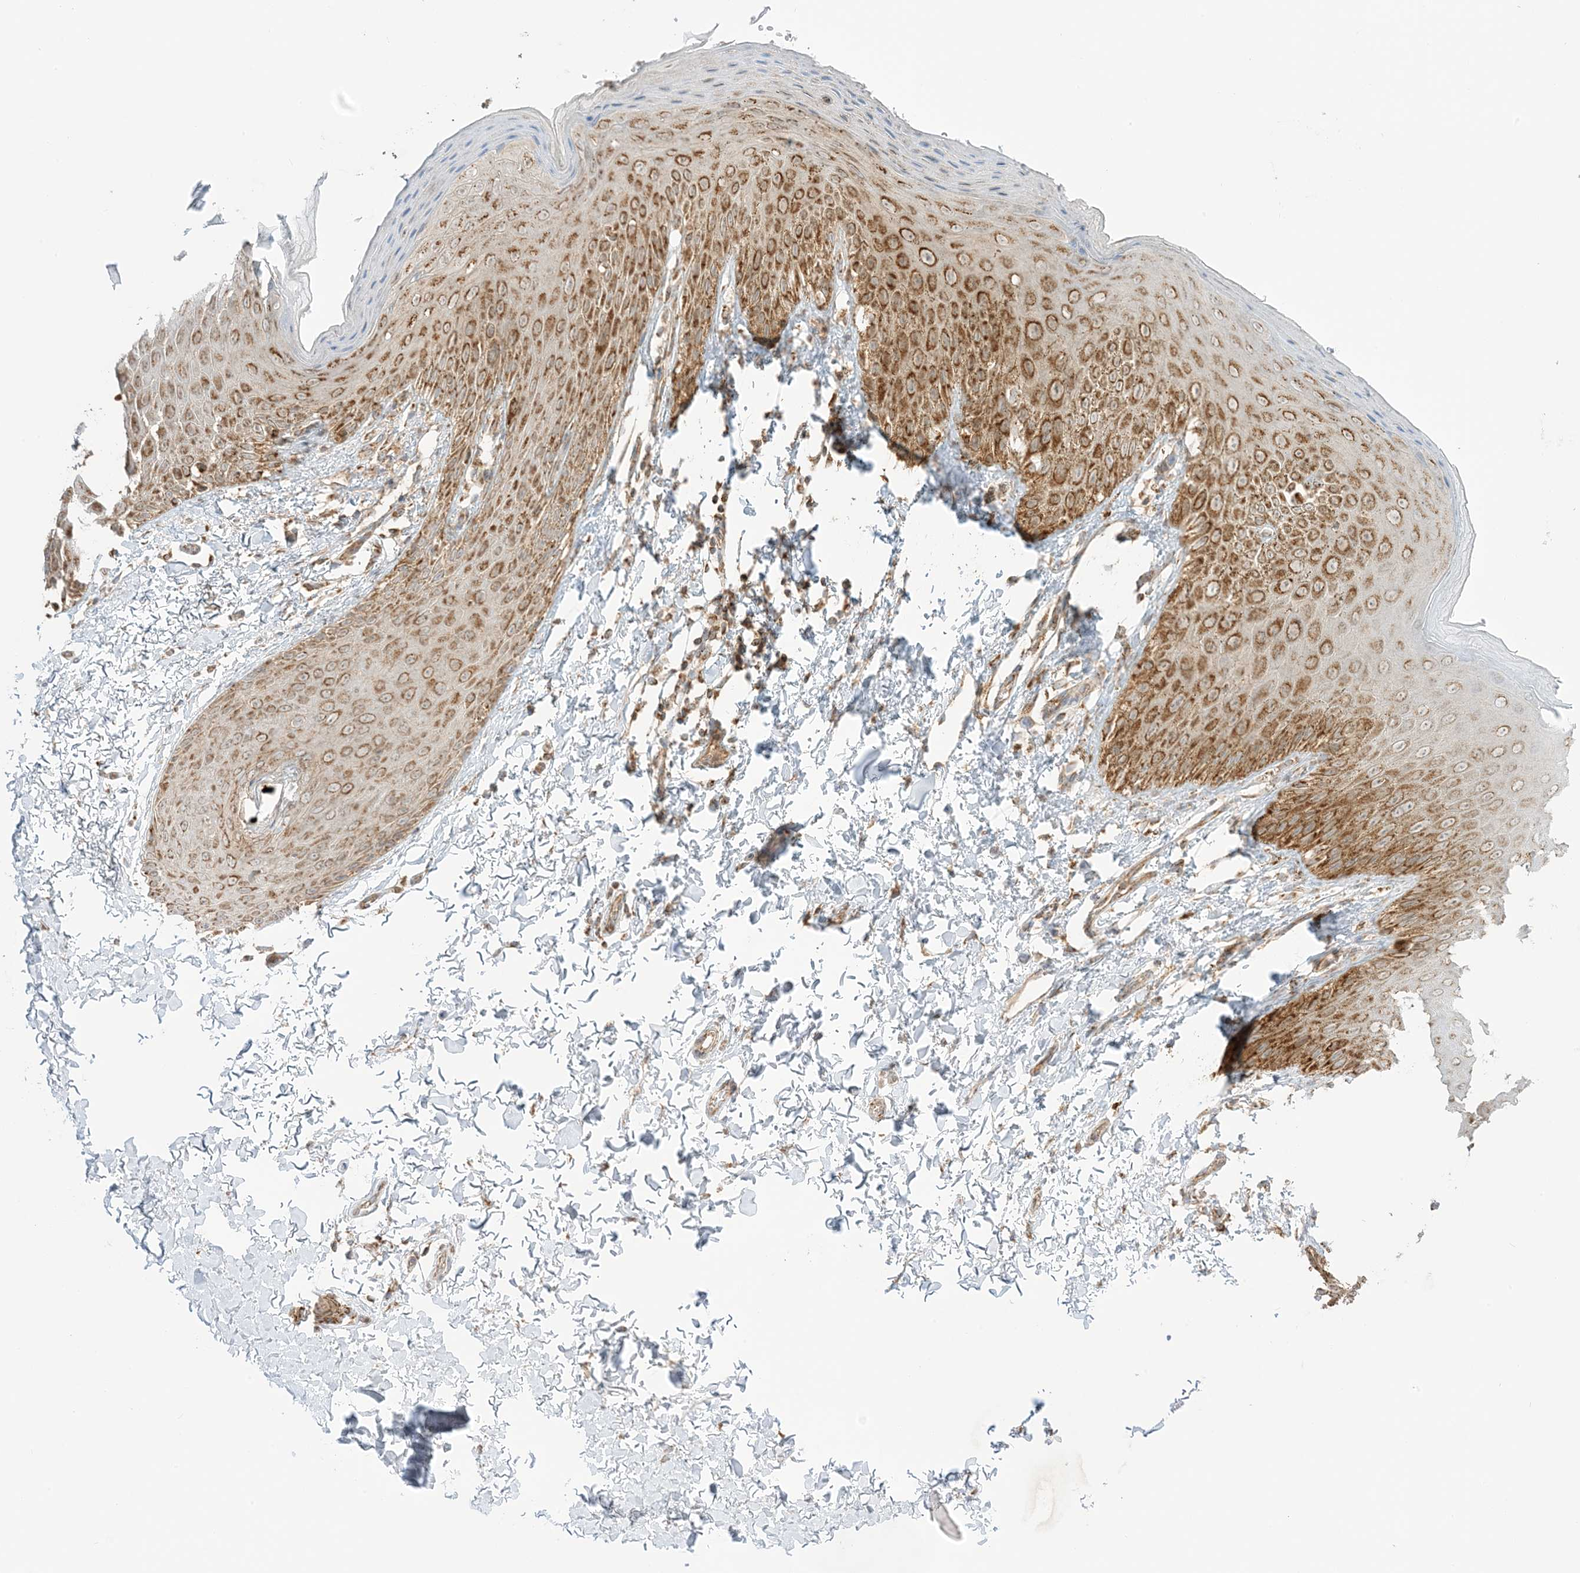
{"staining": {"intensity": "strong", "quantity": ">75%", "location": "cytoplasmic/membranous"}, "tissue": "skin", "cell_type": "Epidermal cells", "image_type": "normal", "snomed": [{"axis": "morphology", "description": "Normal tissue, NOS"}, {"axis": "topography", "description": "Anal"}], "caption": "This histopathology image demonstrates immunohistochemistry (IHC) staining of normal human skin, with high strong cytoplasmic/membranous staining in approximately >75% of epidermal cells.", "gene": "N4BP3", "patient": {"sex": "male", "age": 44}}